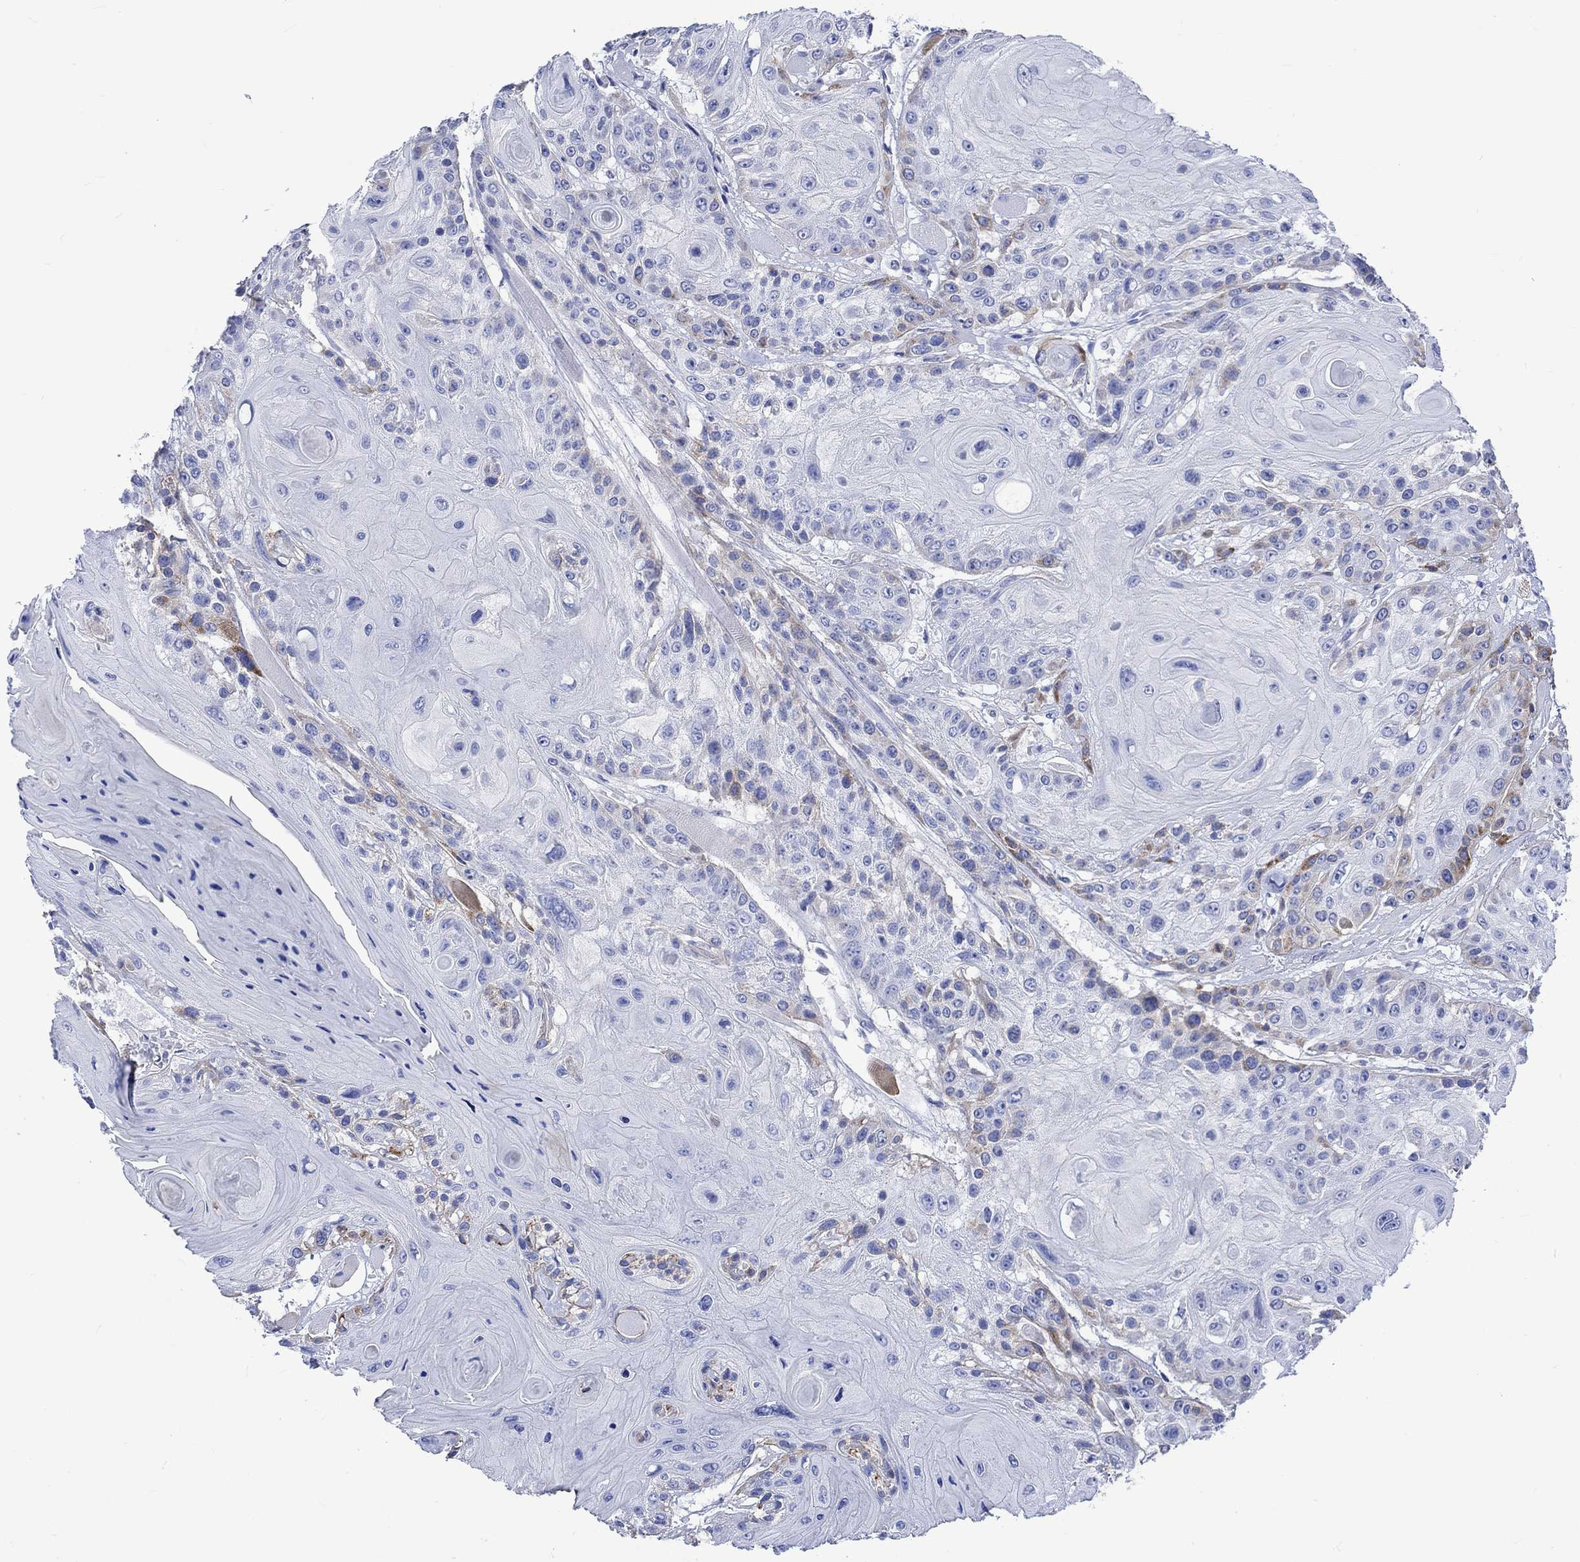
{"staining": {"intensity": "strong", "quantity": "<25%", "location": "cytoplasmic/membranous"}, "tissue": "head and neck cancer", "cell_type": "Tumor cells", "image_type": "cancer", "snomed": [{"axis": "morphology", "description": "Squamous cell carcinoma, NOS"}, {"axis": "topography", "description": "Head-Neck"}], "caption": "IHC (DAB) staining of head and neck cancer (squamous cell carcinoma) exhibits strong cytoplasmic/membranous protein positivity in approximately <25% of tumor cells. The protein is shown in brown color, while the nuclei are stained blue.", "gene": "KLHL33", "patient": {"sex": "female", "age": 59}}